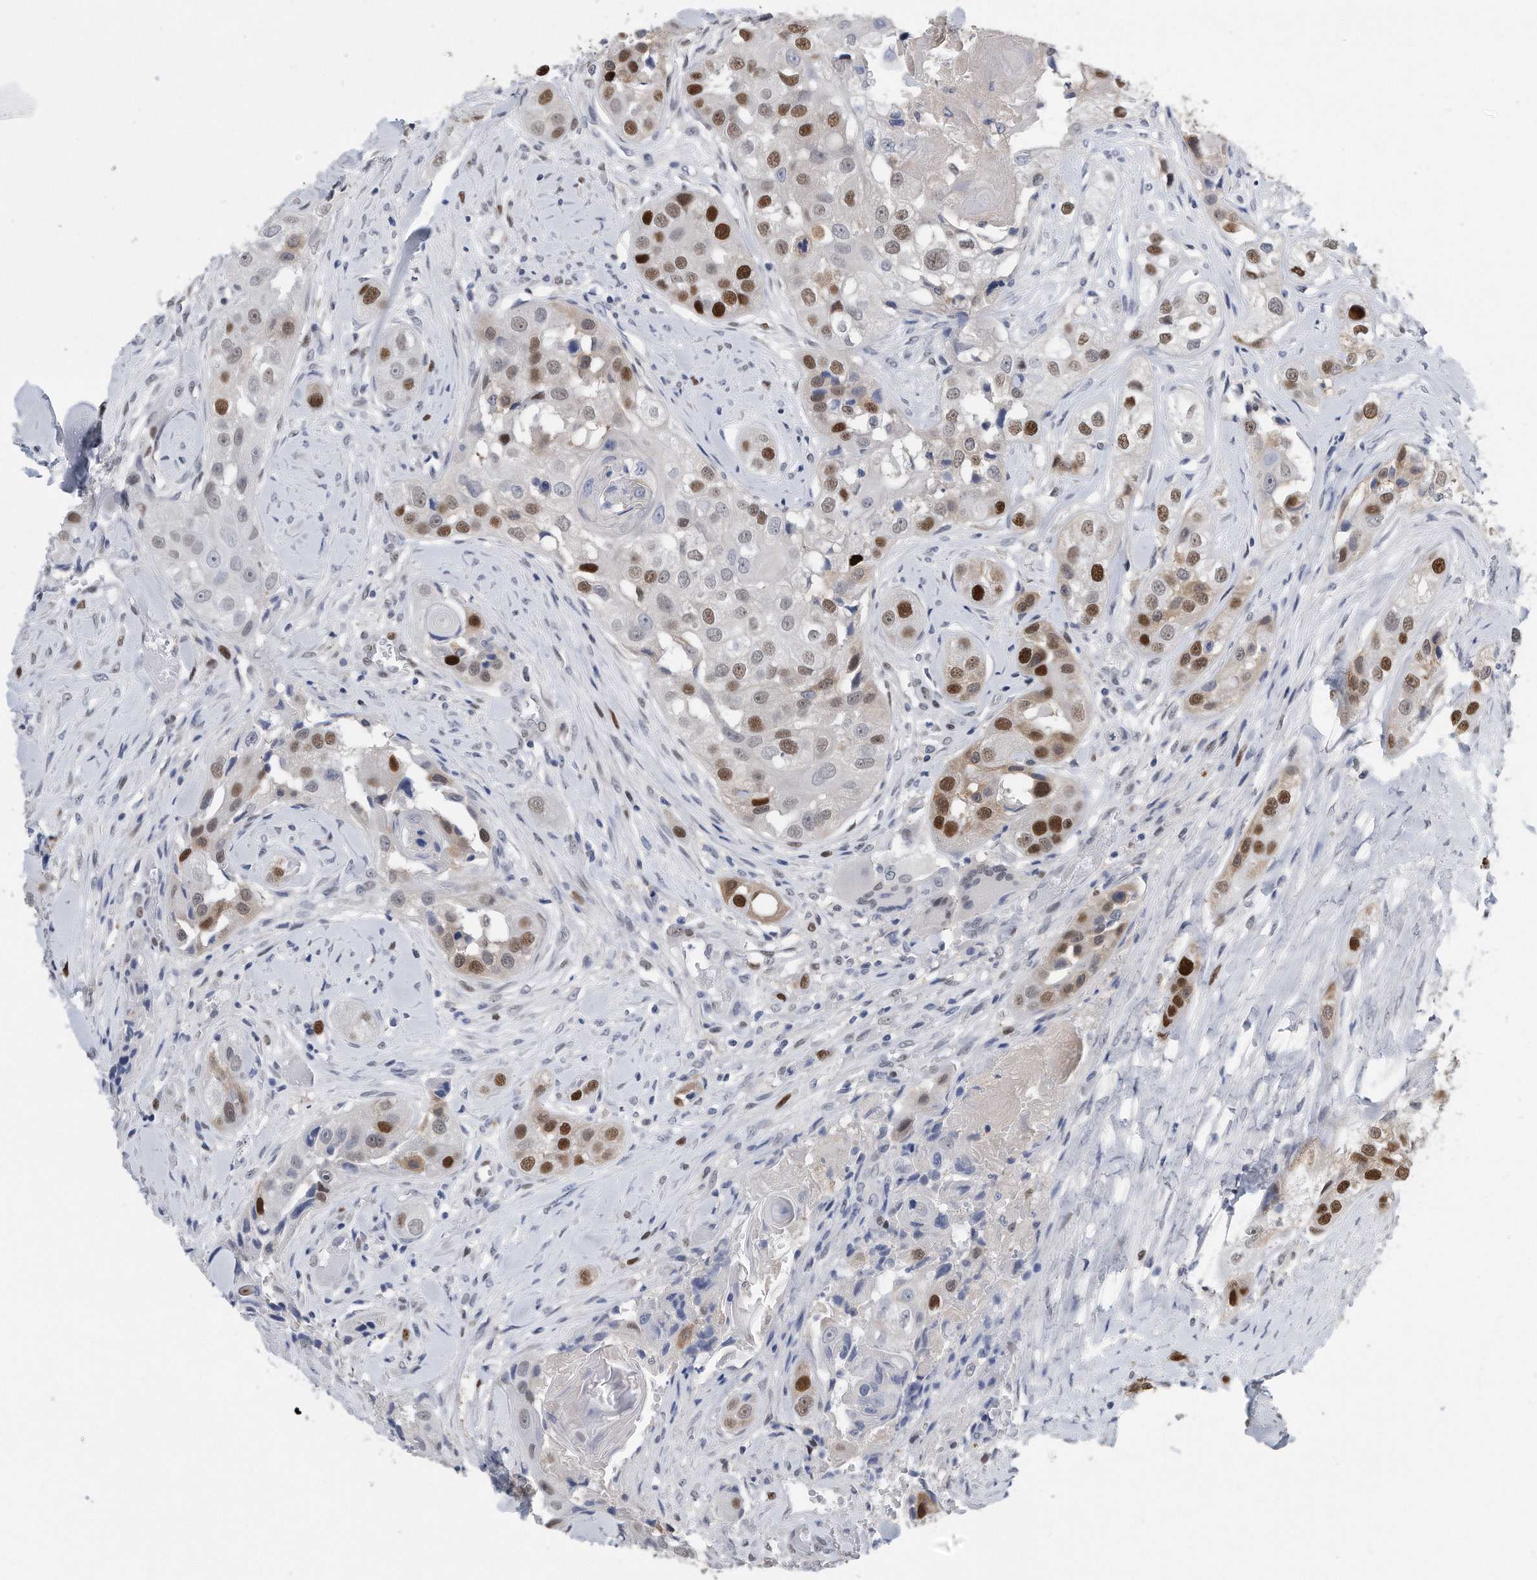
{"staining": {"intensity": "strong", "quantity": "25%-75%", "location": "nuclear"}, "tissue": "head and neck cancer", "cell_type": "Tumor cells", "image_type": "cancer", "snomed": [{"axis": "morphology", "description": "Normal tissue, NOS"}, {"axis": "morphology", "description": "Squamous cell carcinoma, NOS"}, {"axis": "topography", "description": "Skeletal muscle"}, {"axis": "topography", "description": "Head-Neck"}], "caption": "A micrograph showing strong nuclear staining in approximately 25%-75% of tumor cells in head and neck cancer (squamous cell carcinoma), as visualized by brown immunohistochemical staining.", "gene": "PCNA", "patient": {"sex": "male", "age": 51}}